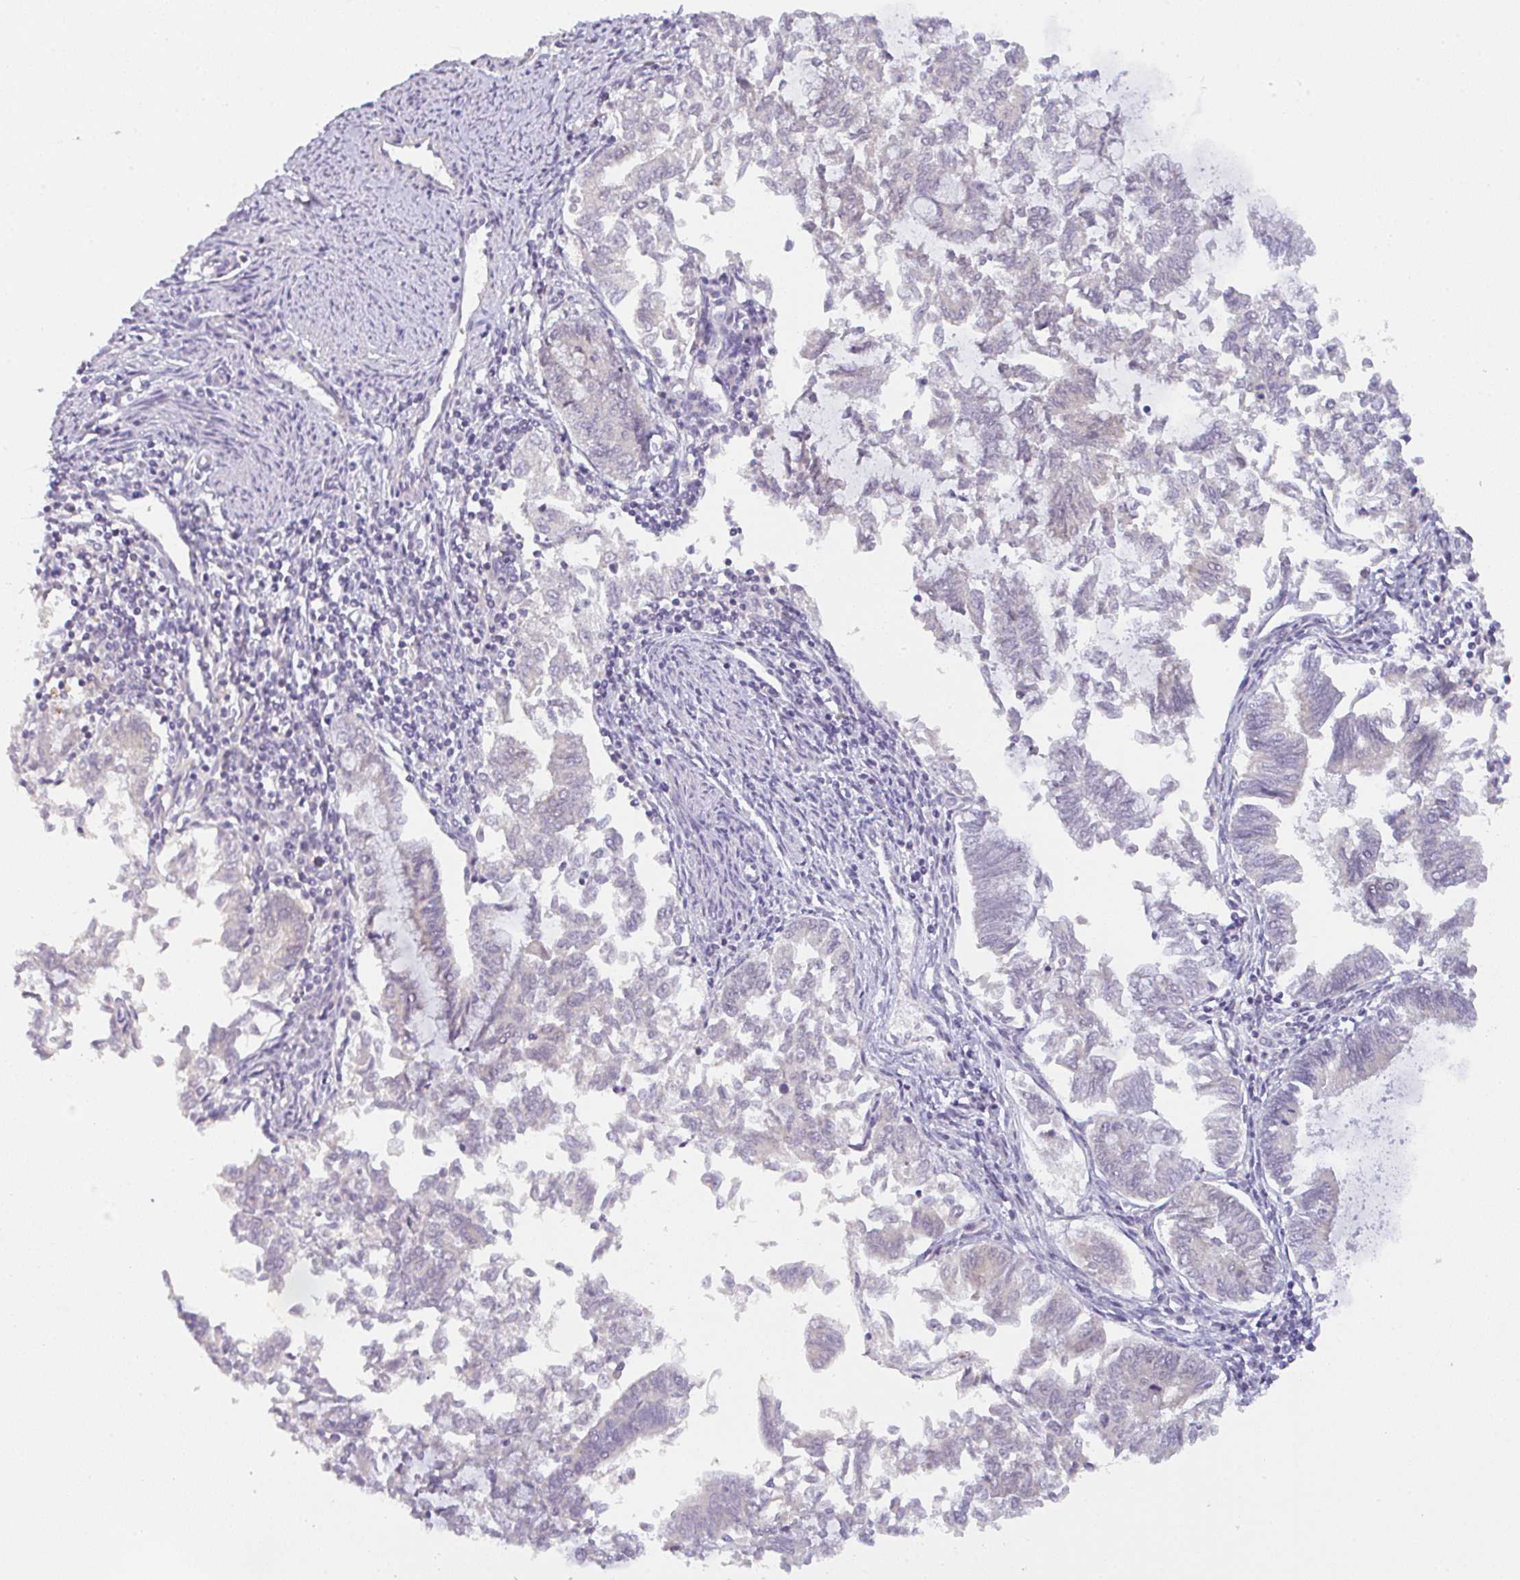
{"staining": {"intensity": "negative", "quantity": "none", "location": "none"}, "tissue": "endometrial cancer", "cell_type": "Tumor cells", "image_type": "cancer", "snomed": [{"axis": "morphology", "description": "Adenocarcinoma, NOS"}, {"axis": "topography", "description": "Endometrium"}], "caption": "Tumor cells show no significant expression in endometrial cancer (adenocarcinoma).", "gene": "CSE1L", "patient": {"sex": "female", "age": 79}}